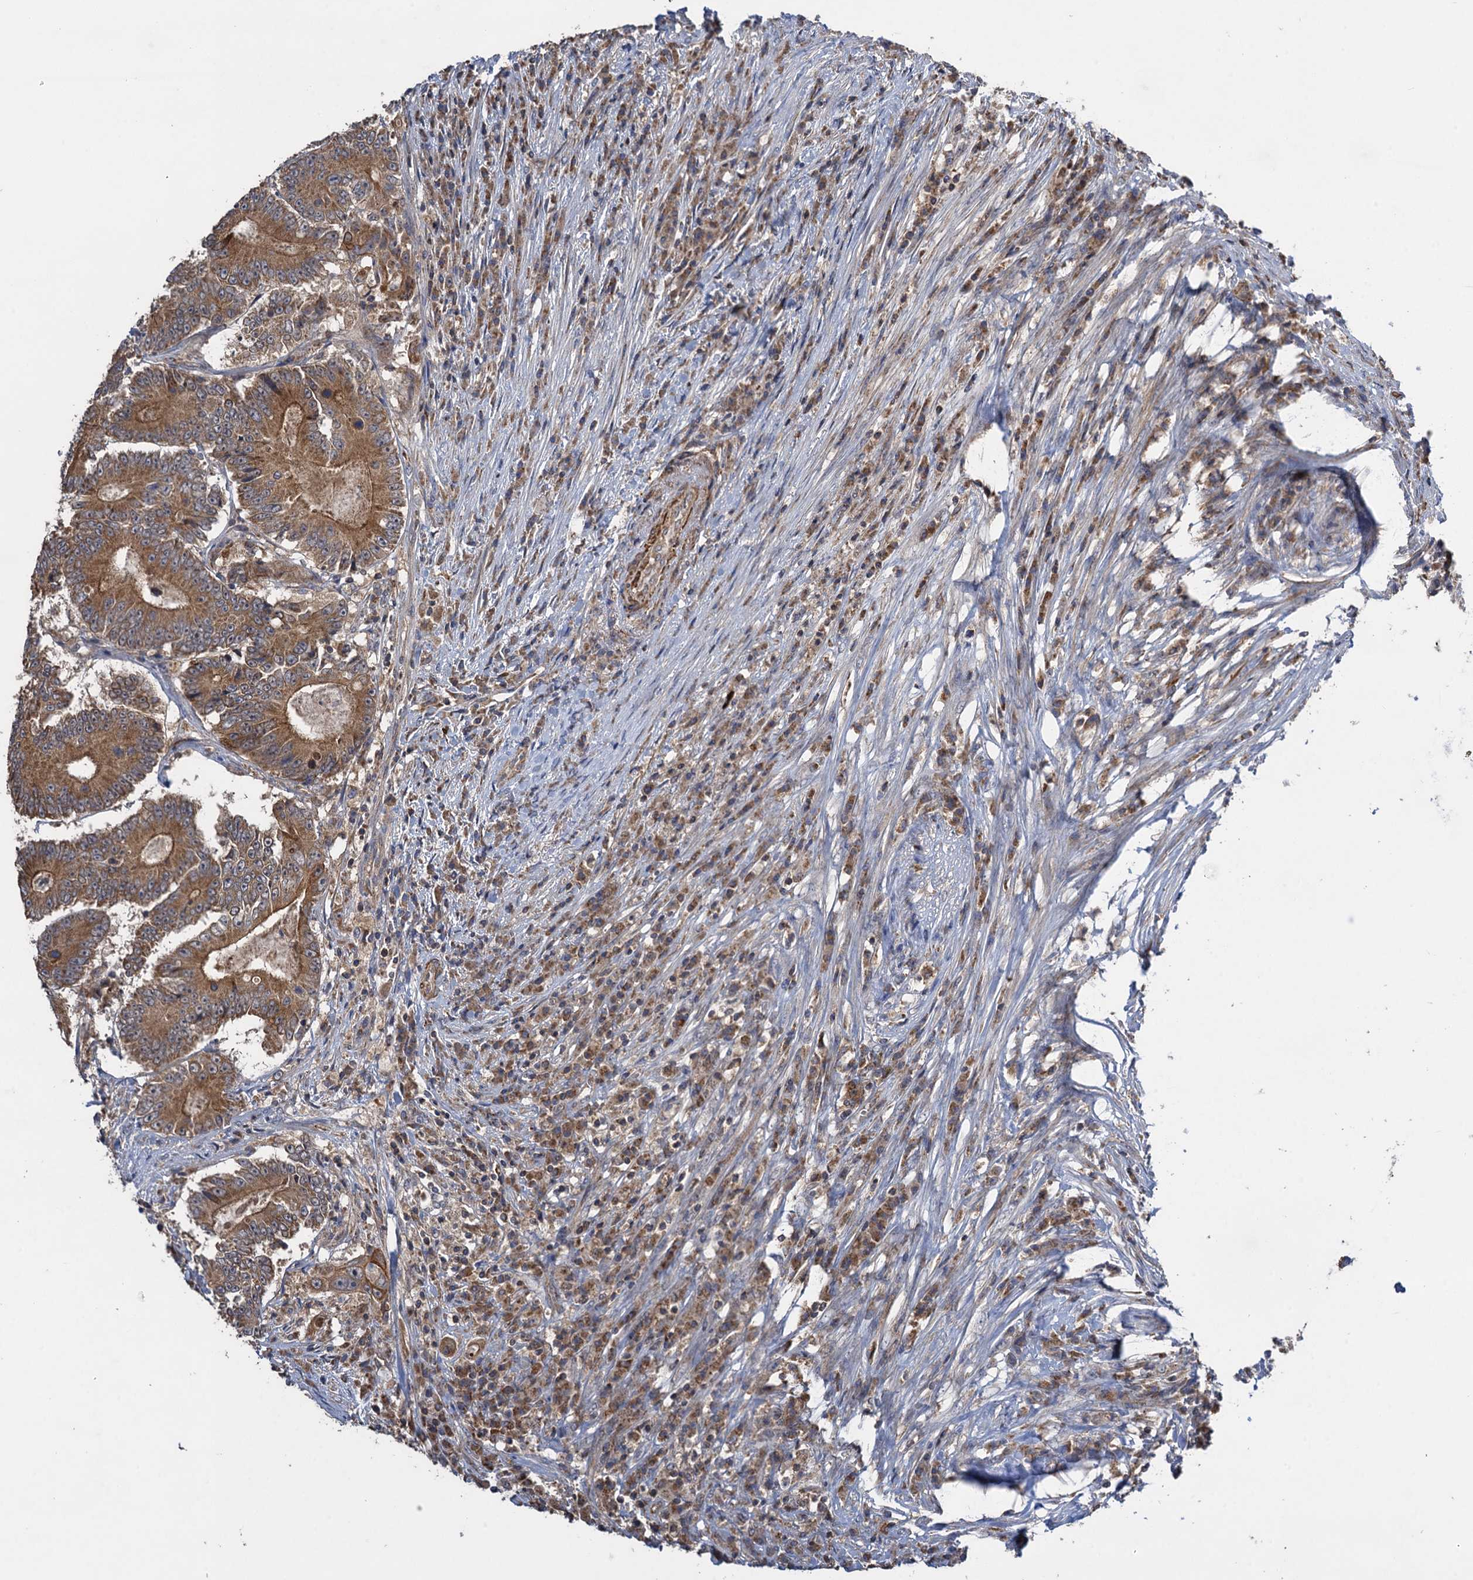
{"staining": {"intensity": "moderate", "quantity": ">75%", "location": "cytoplasmic/membranous"}, "tissue": "colorectal cancer", "cell_type": "Tumor cells", "image_type": "cancer", "snomed": [{"axis": "morphology", "description": "Adenocarcinoma, NOS"}, {"axis": "topography", "description": "Colon"}], "caption": "Colorectal adenocarcinoma tissue reveals moderate cytoplasmic/membranous staining in about >75% of tumor cells, visualized by immunohistochemistry. Using DAB (3,3'-diaminobenzidine) (brown) and hematoxylin (blue) stains, captured at high magnification using brightfield microscopy.", "gene": "WDR88", "patient": {"sex": "male", "age": 83}}